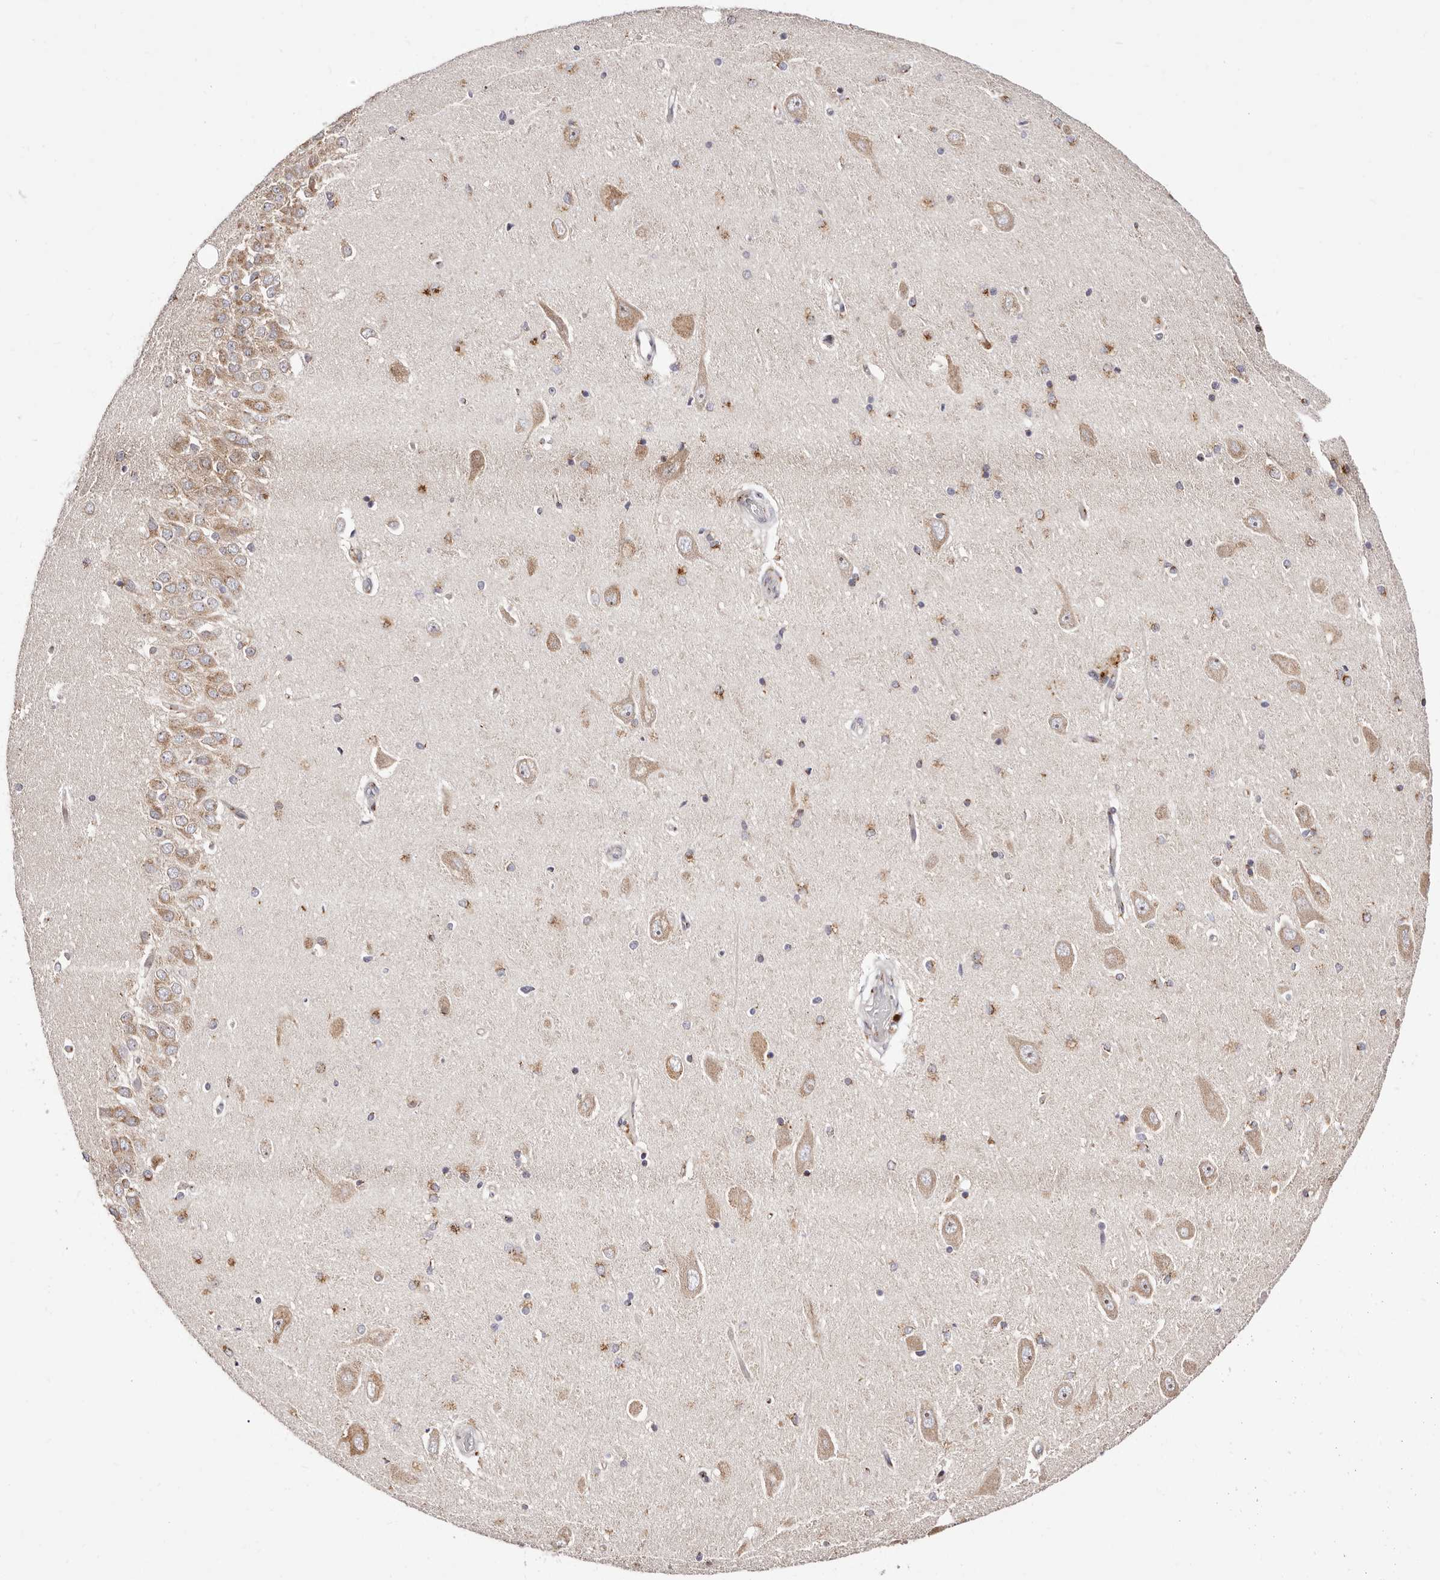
{"staining": {"intensity": "weak", "quantity": "<25%", "location": "cytoplasmic/membranous"}, "tissue": "hippocampus", "cell_type": "Glial cells", "image_type": "normal", "snomed": [{"axis": "morphology", "description": "Normal tissue, NOS"}, {"axis": "topography", "description": "Hippocampus"}], "caption": "The image shows no staining of glial cells in benign hippocampus.", "gene": "MAPK6", "patient": {"sex": "male", "age": 45}}